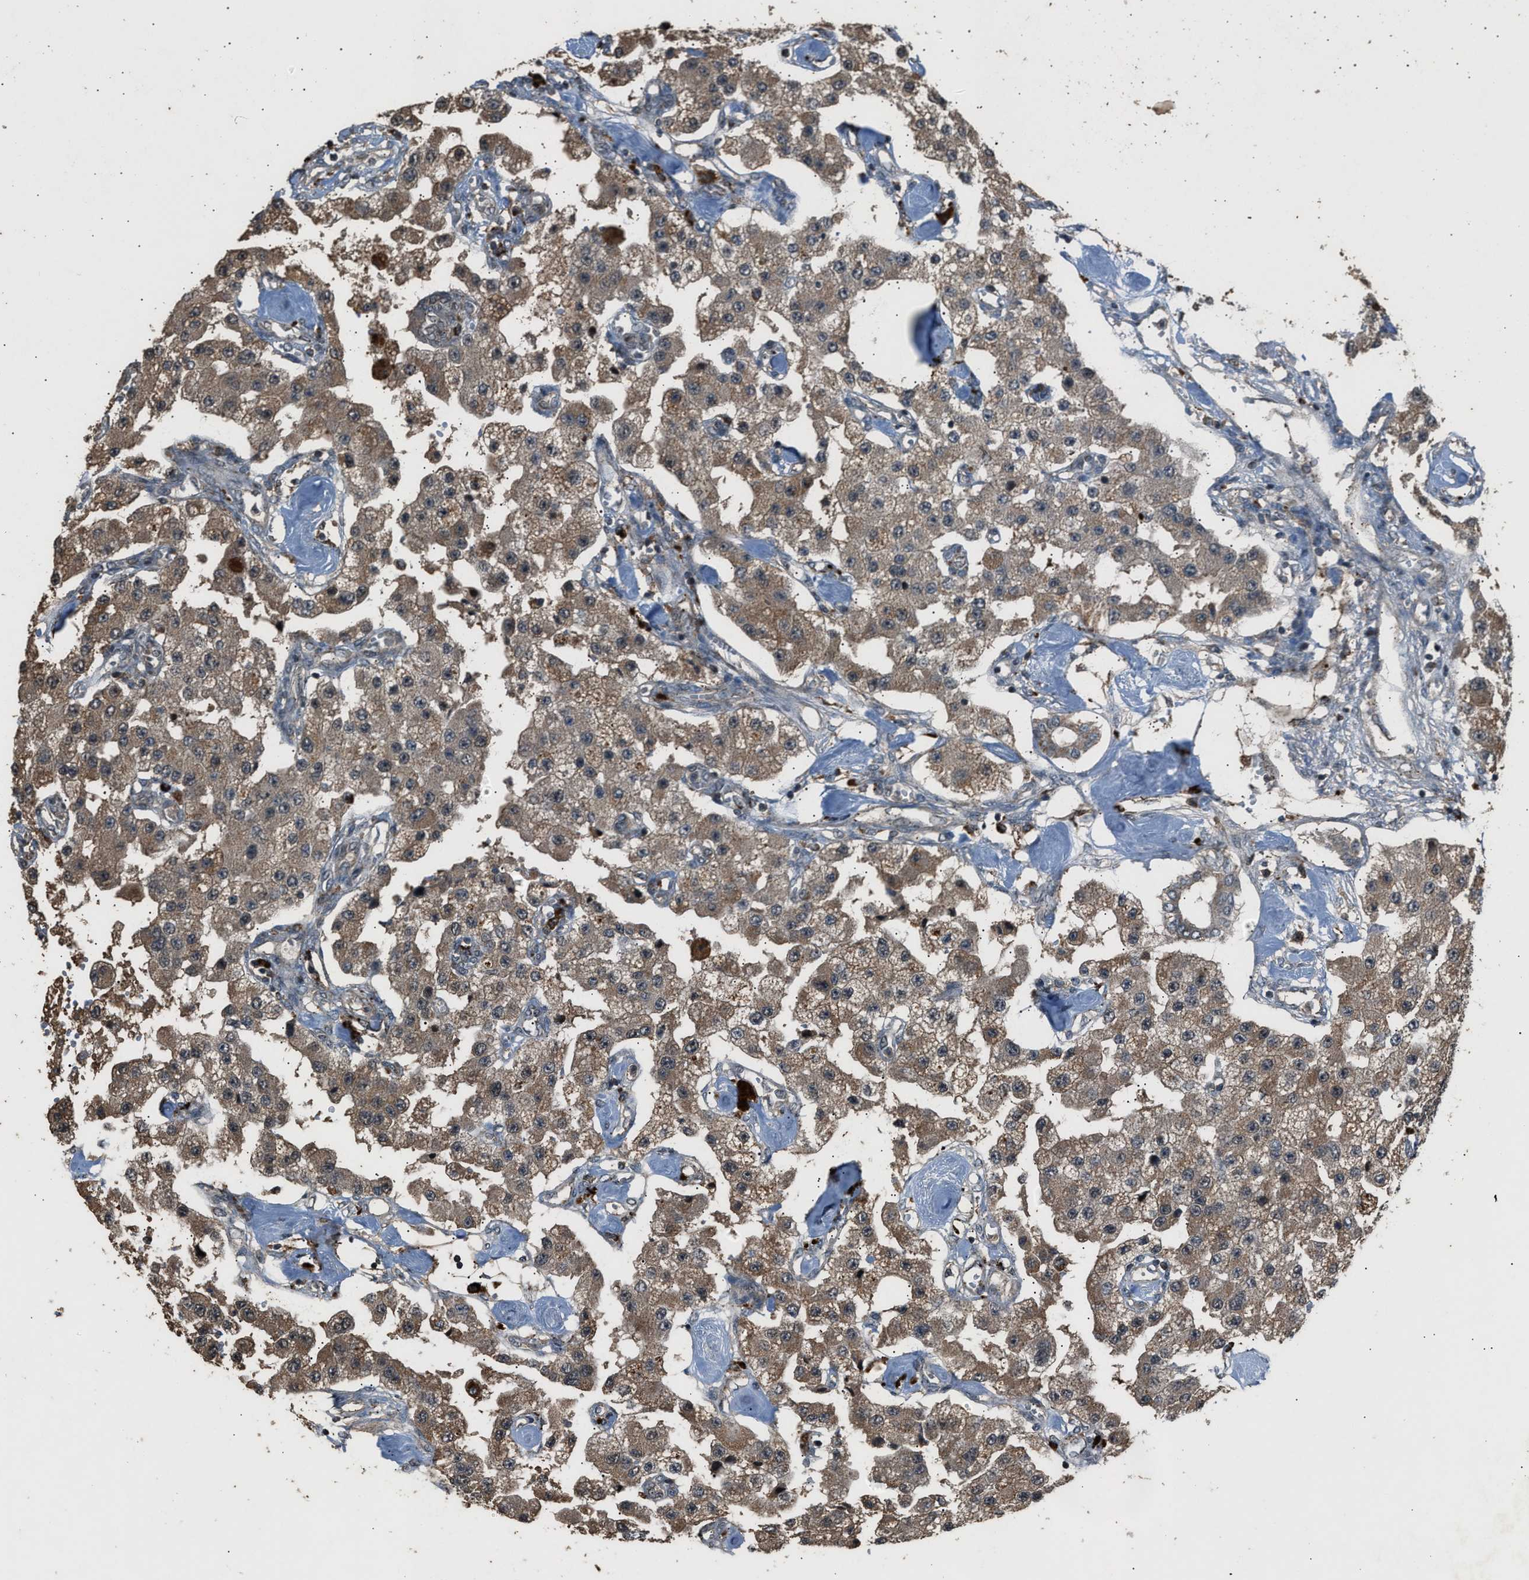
{"staining": {"intensity": "moderate", "quantity": ">75%", "location": "cytoplasmic/membranous"}, "tissue": "carcinoid", "cell_type": "Tumor cells", "image_type": "cancer", "snomed": [{"axis": "morphology", "description": "Carcinoid, malignant, NOS"}, {"axis": "topography", "description": "Pancreas"}], "caption": "An image of malignant carcinoid stained for a protein reveals moderate cytoplasmic/membranous brown staining in tumor cells. The staining was performed using DAB (3,3'-diaminobenzidine), with brown indicating positive protein expression. Nuclei are stained blue with hematoxylin.", "gene": "PSMD1", "patient": {"sex": "male", "age": 41}}